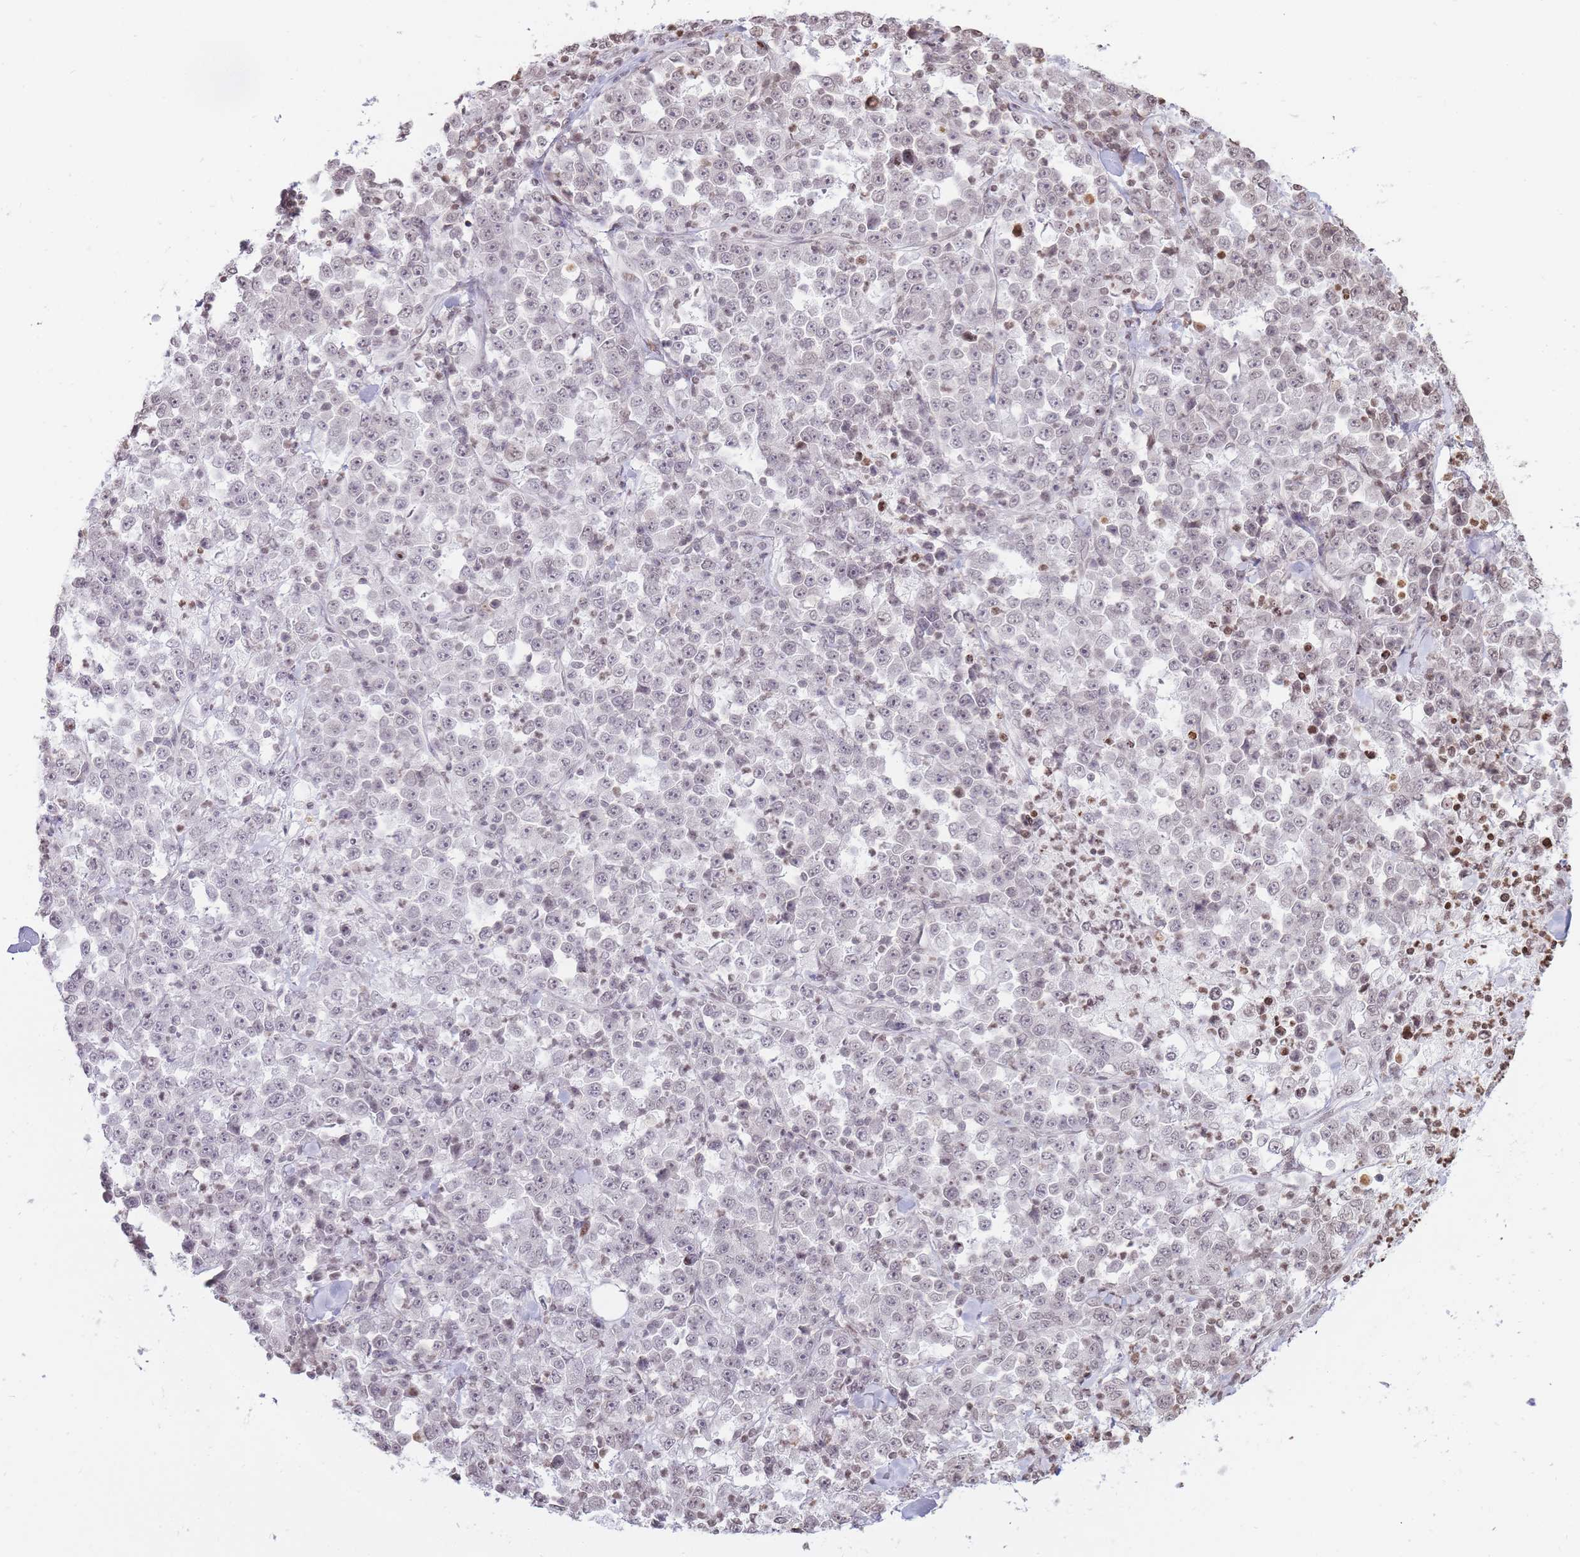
{"staining": {"intensity": "negative", "quantity": "none", "location": "none"}, "tissue": "stomach cancer", "cell_type": "Tumor cells", "image_type": "cancer", "snomed": [{"axis": "morphology", "description": "Normal tissue, NOS"}, {"axis": "morphology", "description": "Adenocarcinoma, NOS"}, {"axis": "topography", "description": "Stomach, upper"}, {"axis": "topography", "description": "Stomach"}], "caption": "This is an immunohistochemistry histopathology image of adenocarcinoma (stomach). There is no staining in tumor cells.", "gene": "SHISAL1", "patient": {"sex": "male", "age": 59}}